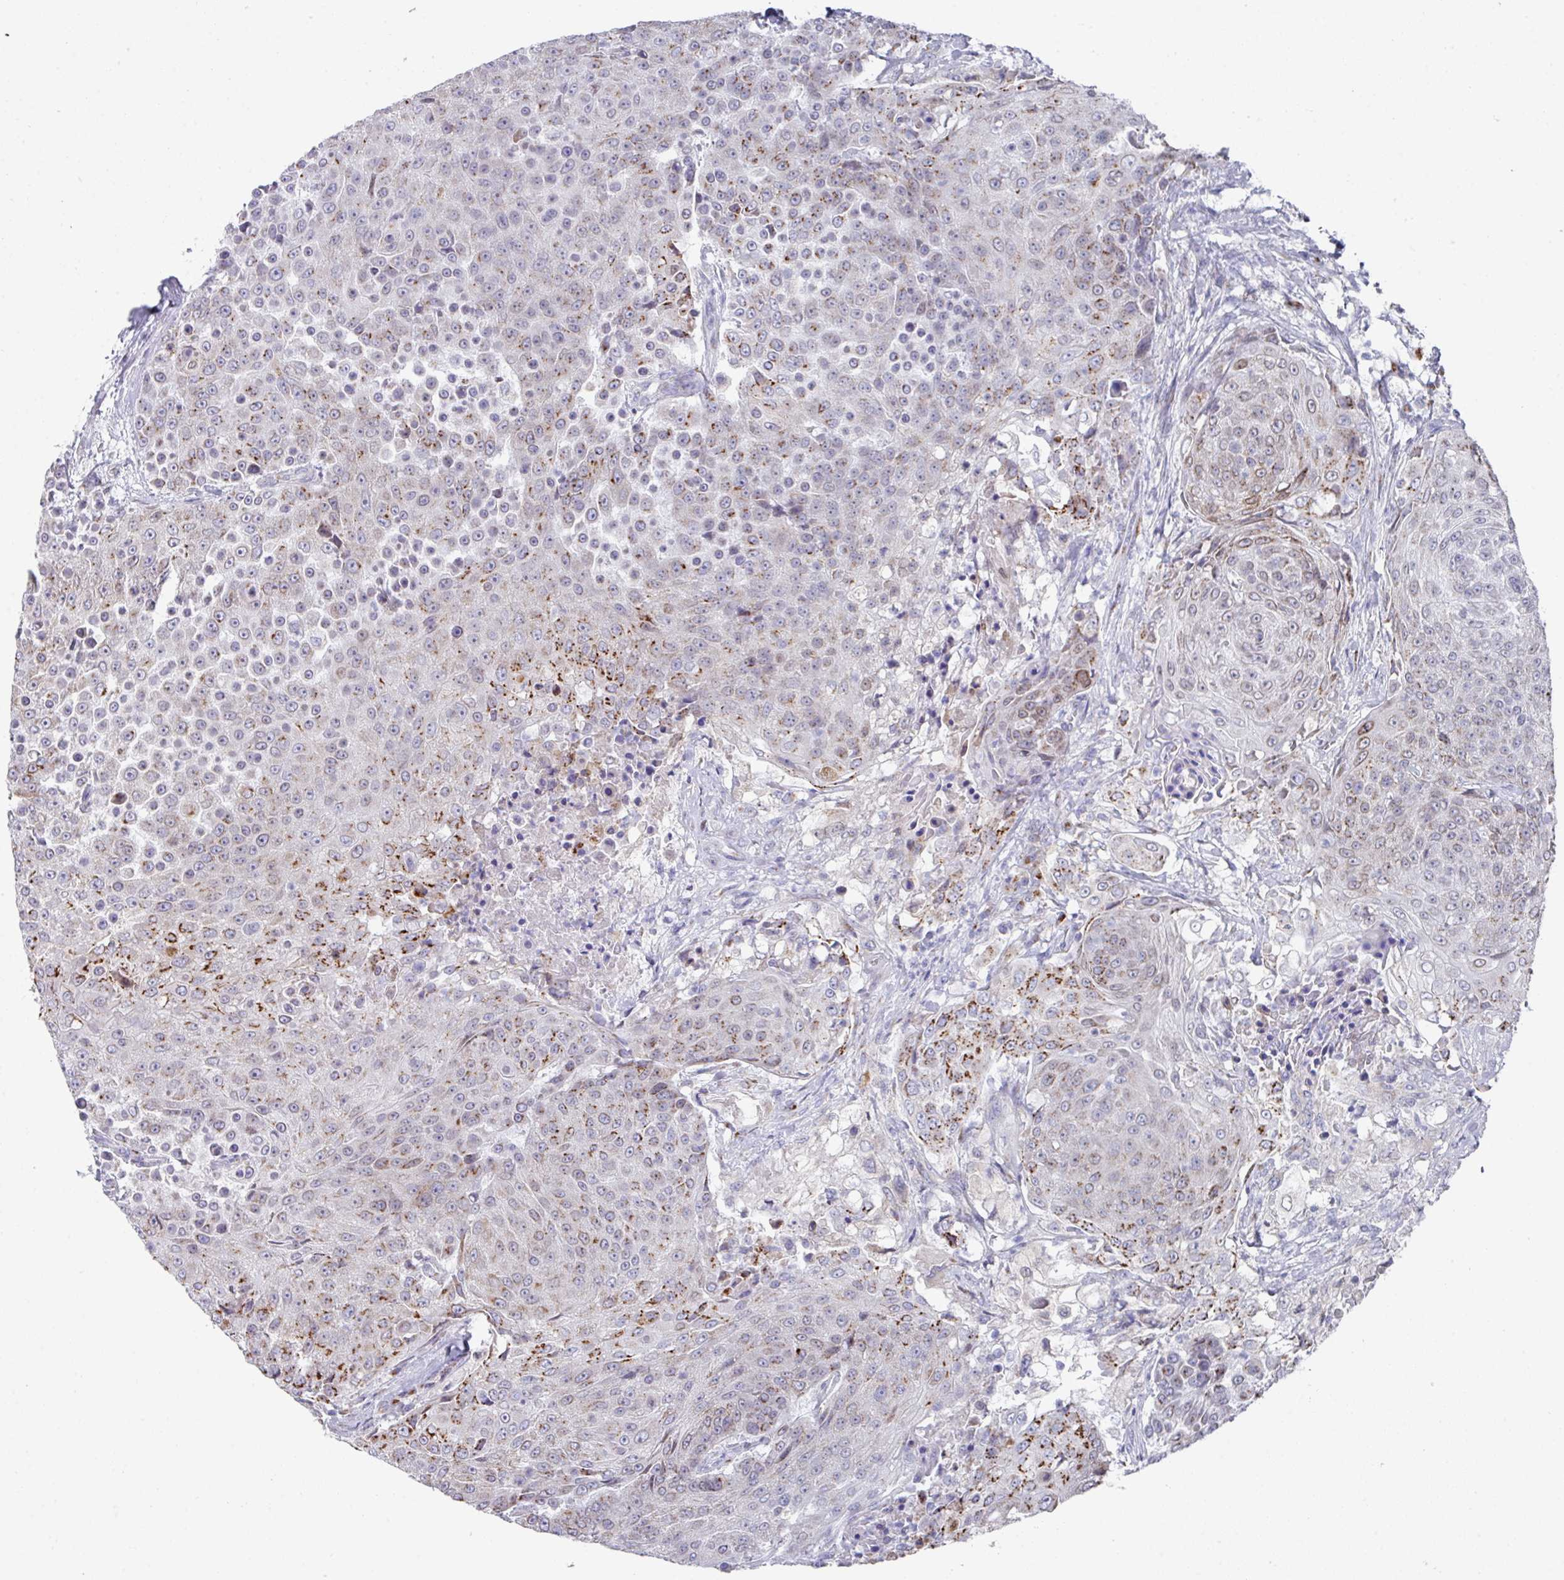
{"staining": {"intensity": "moderate", "quantity": "<25%", "location": "cytoplasmic/membranous"}, "tissue": "urothelial cancer", "cell_type": "Tumor cells", "image_type": "cancer", "snomed": [{"axis": "morphology", "description": "Urothelial carcinoma, High grade"}, {"axis": "topography", "description": "Urinary bladder"}], "caption": "Immunohistochemistry photomicrograph of neoplastic tissue: human high-grade urothelial carcinoma stained using immunohistochemistry demonstrates low levels of moderate protein expression localized specifically in the cytoplasmic/membranous of tumor cells, appearing as a cytoplasmic/membranous brown color.", "gene": "VKORC1L1", "patient": {"sex": "female", "age": 63}}